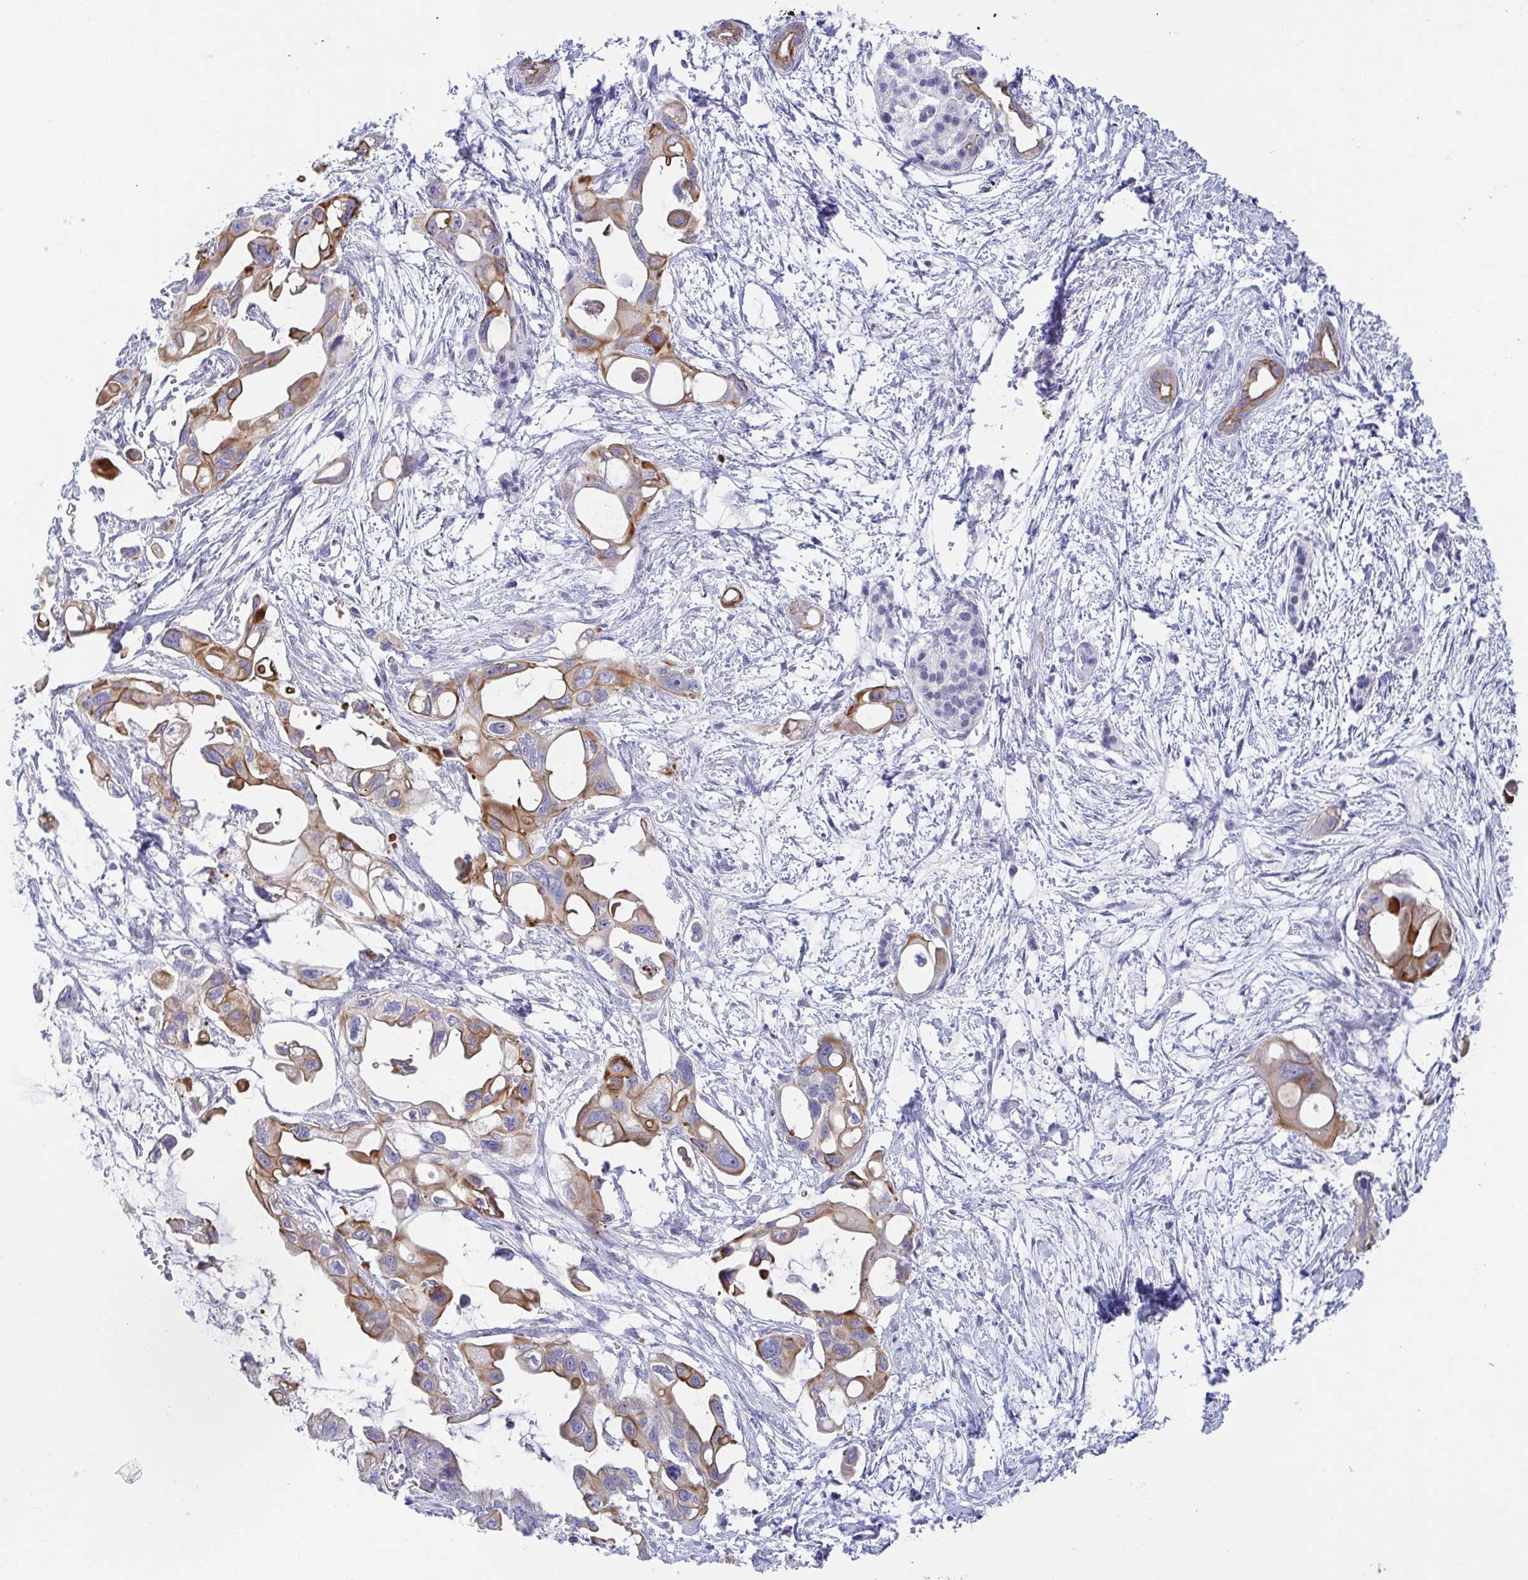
{"staining": {"intensity": "moderate", "quantity": "25%-75%", "location": "cytoplasmic/membranous"}, "tissue": "pancreatic cancer", "cell_type": "Tumor cells", "image_type": "cancer", "snomed": [{"axis": "morphology", "description": "Adenocarcinoma, NOS"}, {"axis": "topography", "description": "Pancreas"}], "caption": "Brown immunohistochemical staining in adenocarcinoma (pancreatic) reveals moderate cytoplasmic/membranous staining in about 25%-75% of tumor cells. The staining was performed using DAB, with brown indicating positive protein expression. Nuclei are stained blue with hematoxylin.", "gene": "RHOV", "patient": {"sex": "male", "age": 61}}